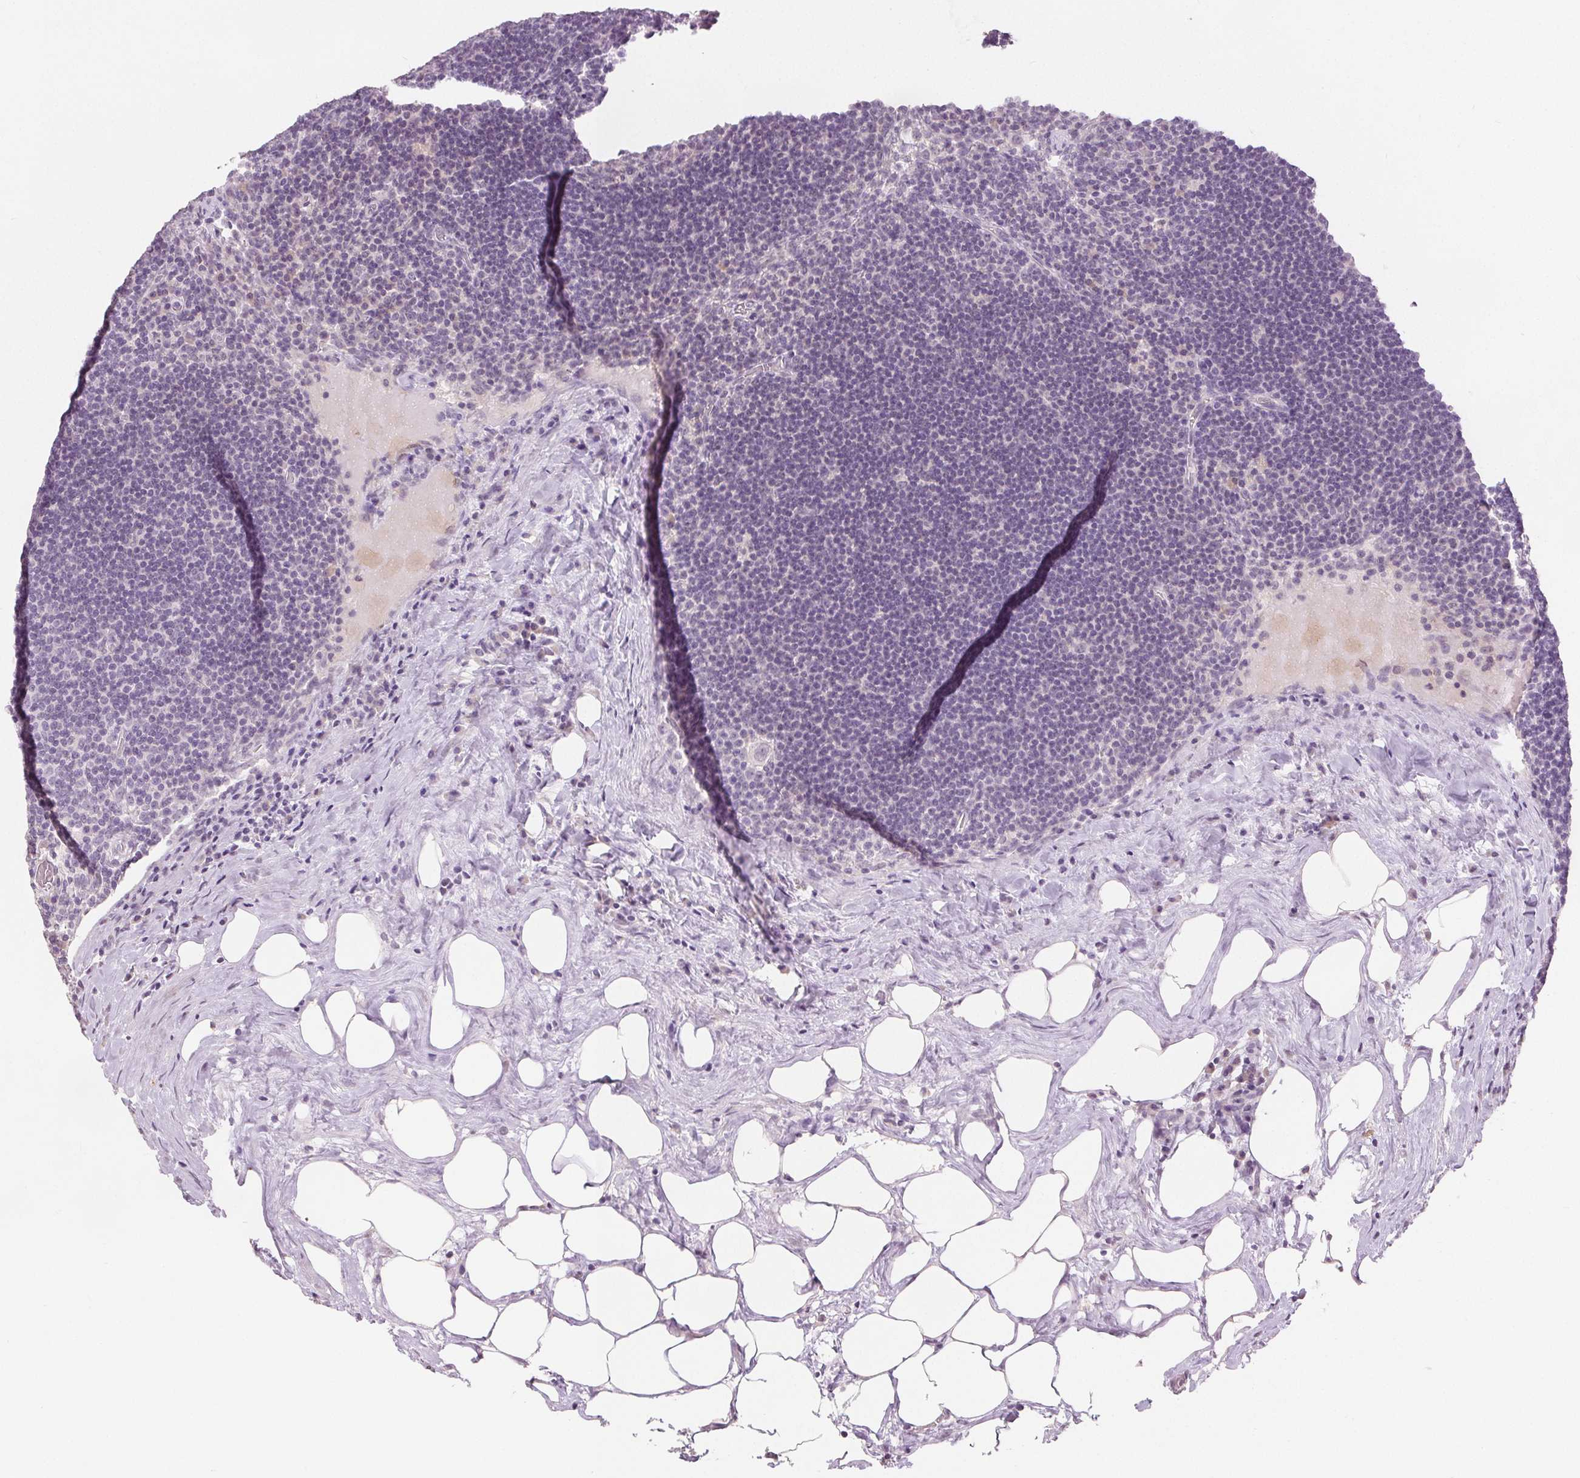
{"staining": {"intensity": "negative", "quantity": "none", "location": "none"}, "tissue": "lymph node", "cell_type": "Non-germinal center cells", "image_type": "normal", "snomed": [{"axis": "morphology", "description": "Normal tissue, NOS"}, {"axis": "topography", "description": "Lymph node"}], "caption": "This is an immunohistochemistry (IHC) micrograph of unremarkable human lymph node. There is no positivity in non-germinal center cells.", "gene": "CA12", "patient": {"sex": "male", "age": 67}}